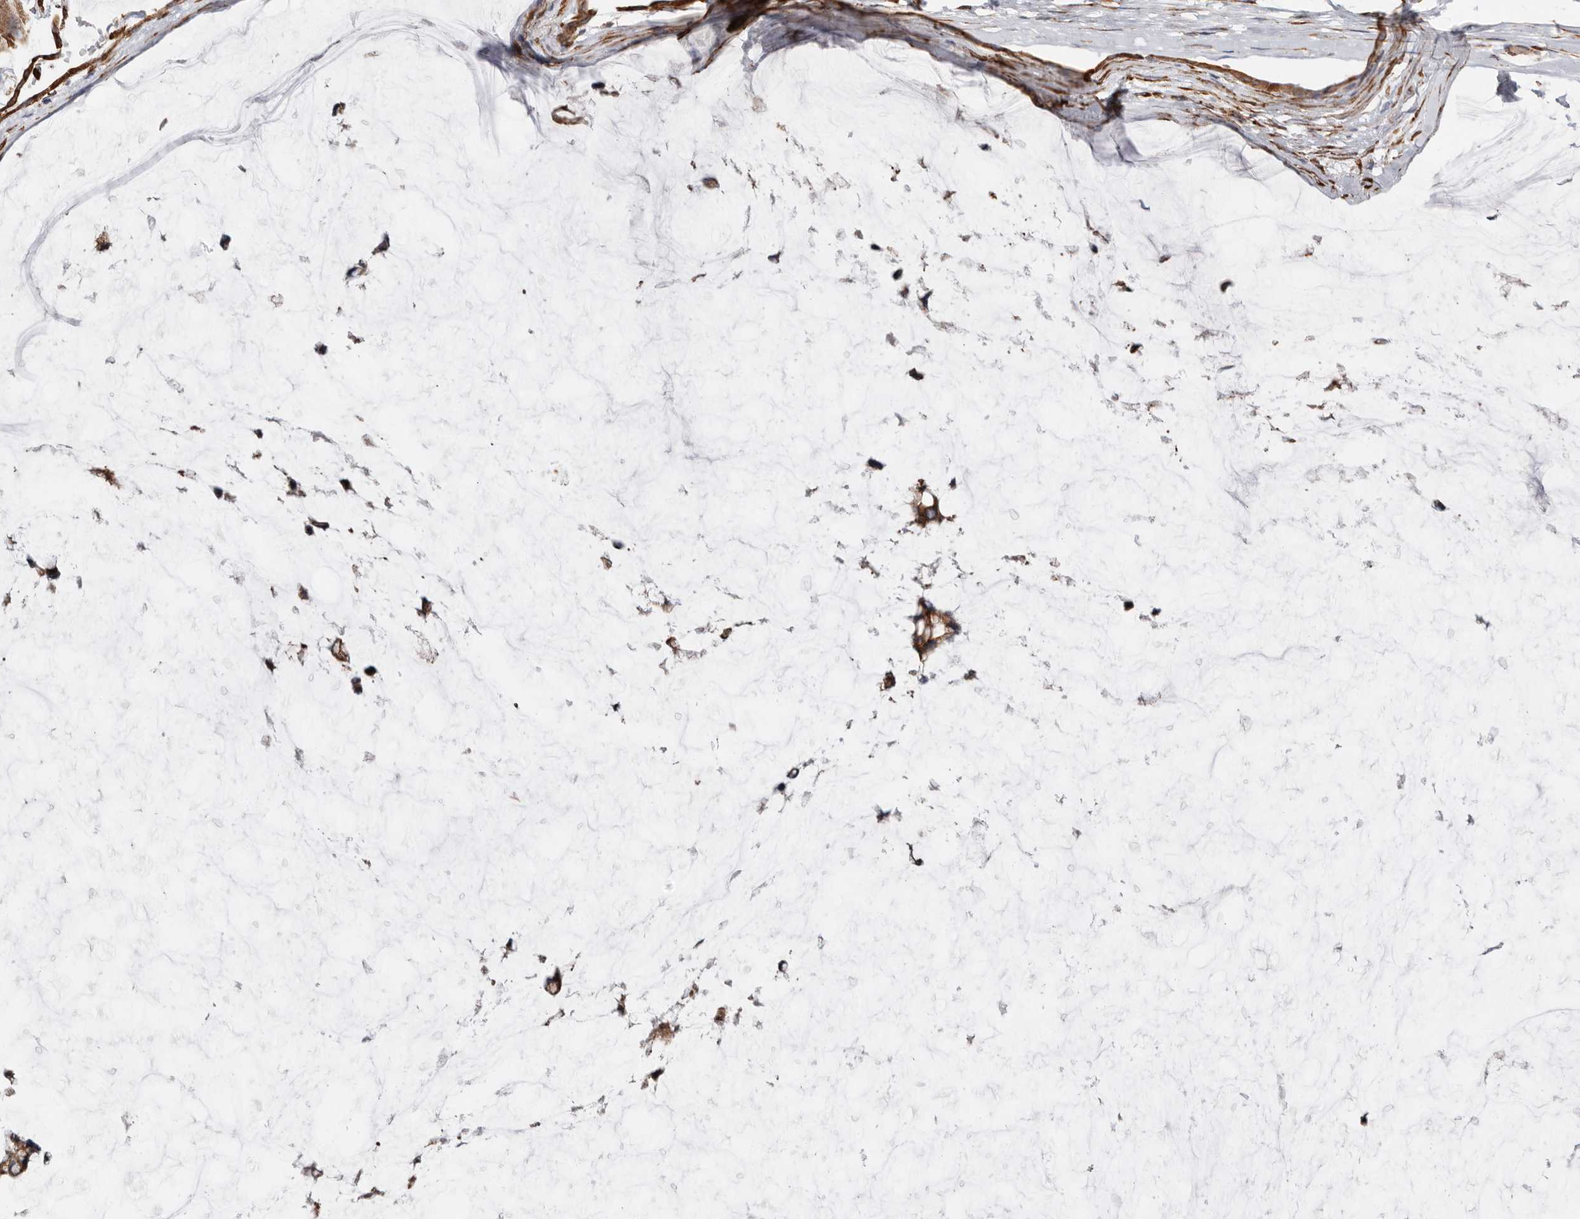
{"staining": {"intensity": "moderate", "quantity": ">75%", "location": "cytoplasmic/membranous"}, "tissue": "ovarian cancer", "cell_type": "Tumor cells", "image_type": "cancer", "snomed": [{"axis": "morphology", "description": "Cystadenocarcinoma, mucinous, NOS"}, {"axis": "topography", "description": "Ovary"}], "caption": "An image showing moderate cytoplasmic/membranous positivity in about >75% of tumor cells in mucinous cystadenocarcinoma (ovarian), as visualized by brown immunohistochemical staining.", "gene": "SEMA3E", "patient": {"sex": "female", "age": 39}}